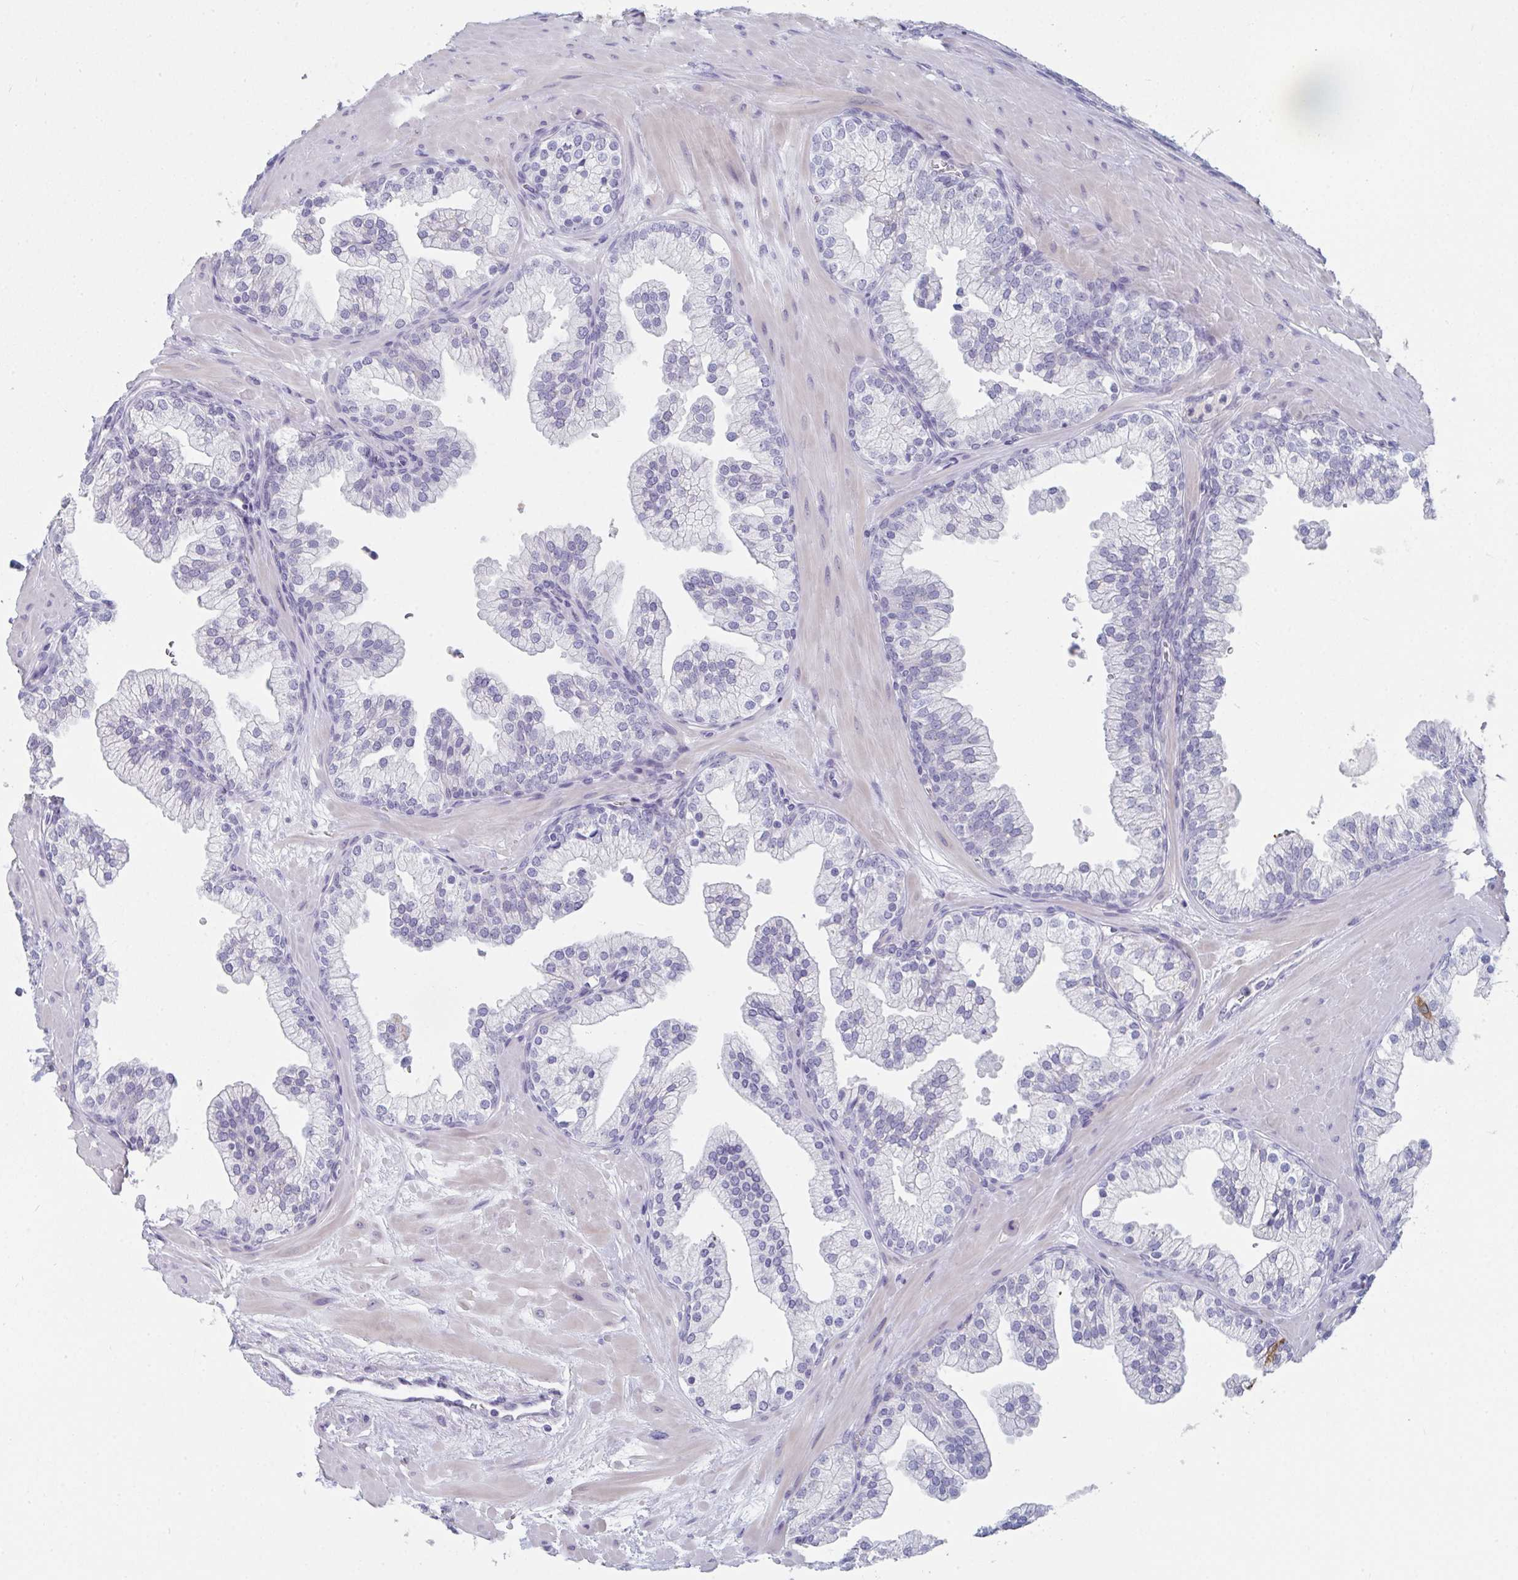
{"staining": {"intensity": "moderate", "quantity": "<25%", "location": "cytoplasmic/membranous"}, "tissue": "prostate", "cell_type": "Glandular cells", "image_type": "normal", "snomed": [{"axis": "morphology", "description": "Normal tissue, NOS"}, {"axis": "topography", "description": "Prostate"}, {"axis": "topography", "description": "Peripheral nerve tissue"}], "caption": "The immunohistochemical stain labels moderate cytoplasmic/membranous staining in glandular cells of unremarkable prostate.", "gene": "RUBCN", "patient": {"sex": "male", "age": 61}}